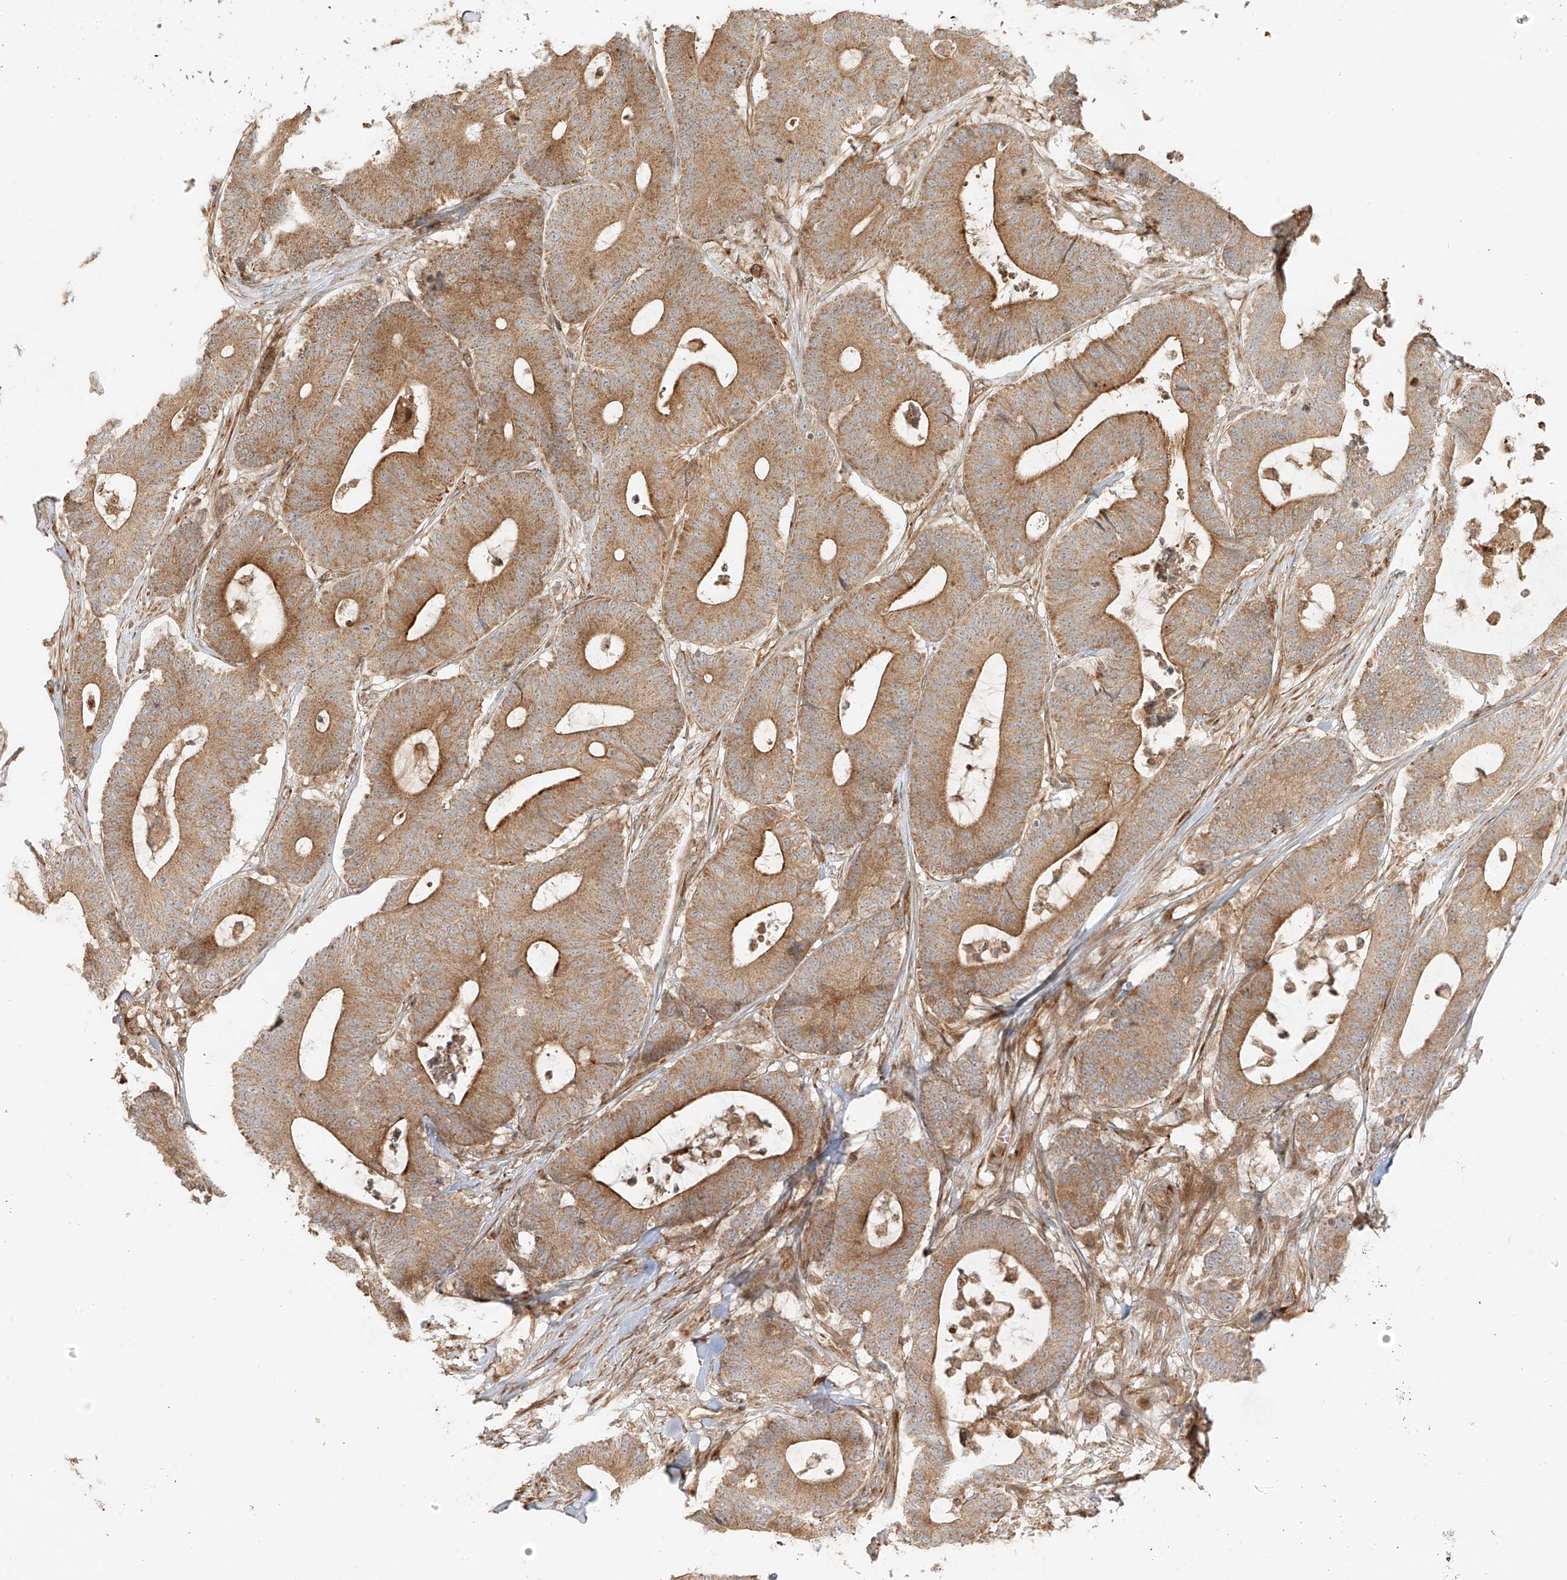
{"staining": {"intensity": "moderate", "quantity": ">75%", "location": "cytoplasmic/membranous"}, "tissue": "colorectal cancer", "cell_type": "Tumor cells", "image_type": "cancer", "snomed": [{"axis": "morphology", "description": "Adenocarcinoma, NOS"}, {"axis": "topography", "description": "Colon"}], "caption": "Colorectal cancer (adenocarcinoma) stained for a protein shows moderate cytoplasmic/membranous positivity in tumor cells.", "gene": "MIPEP", "patient": {"sex": "female", "age": 84}}